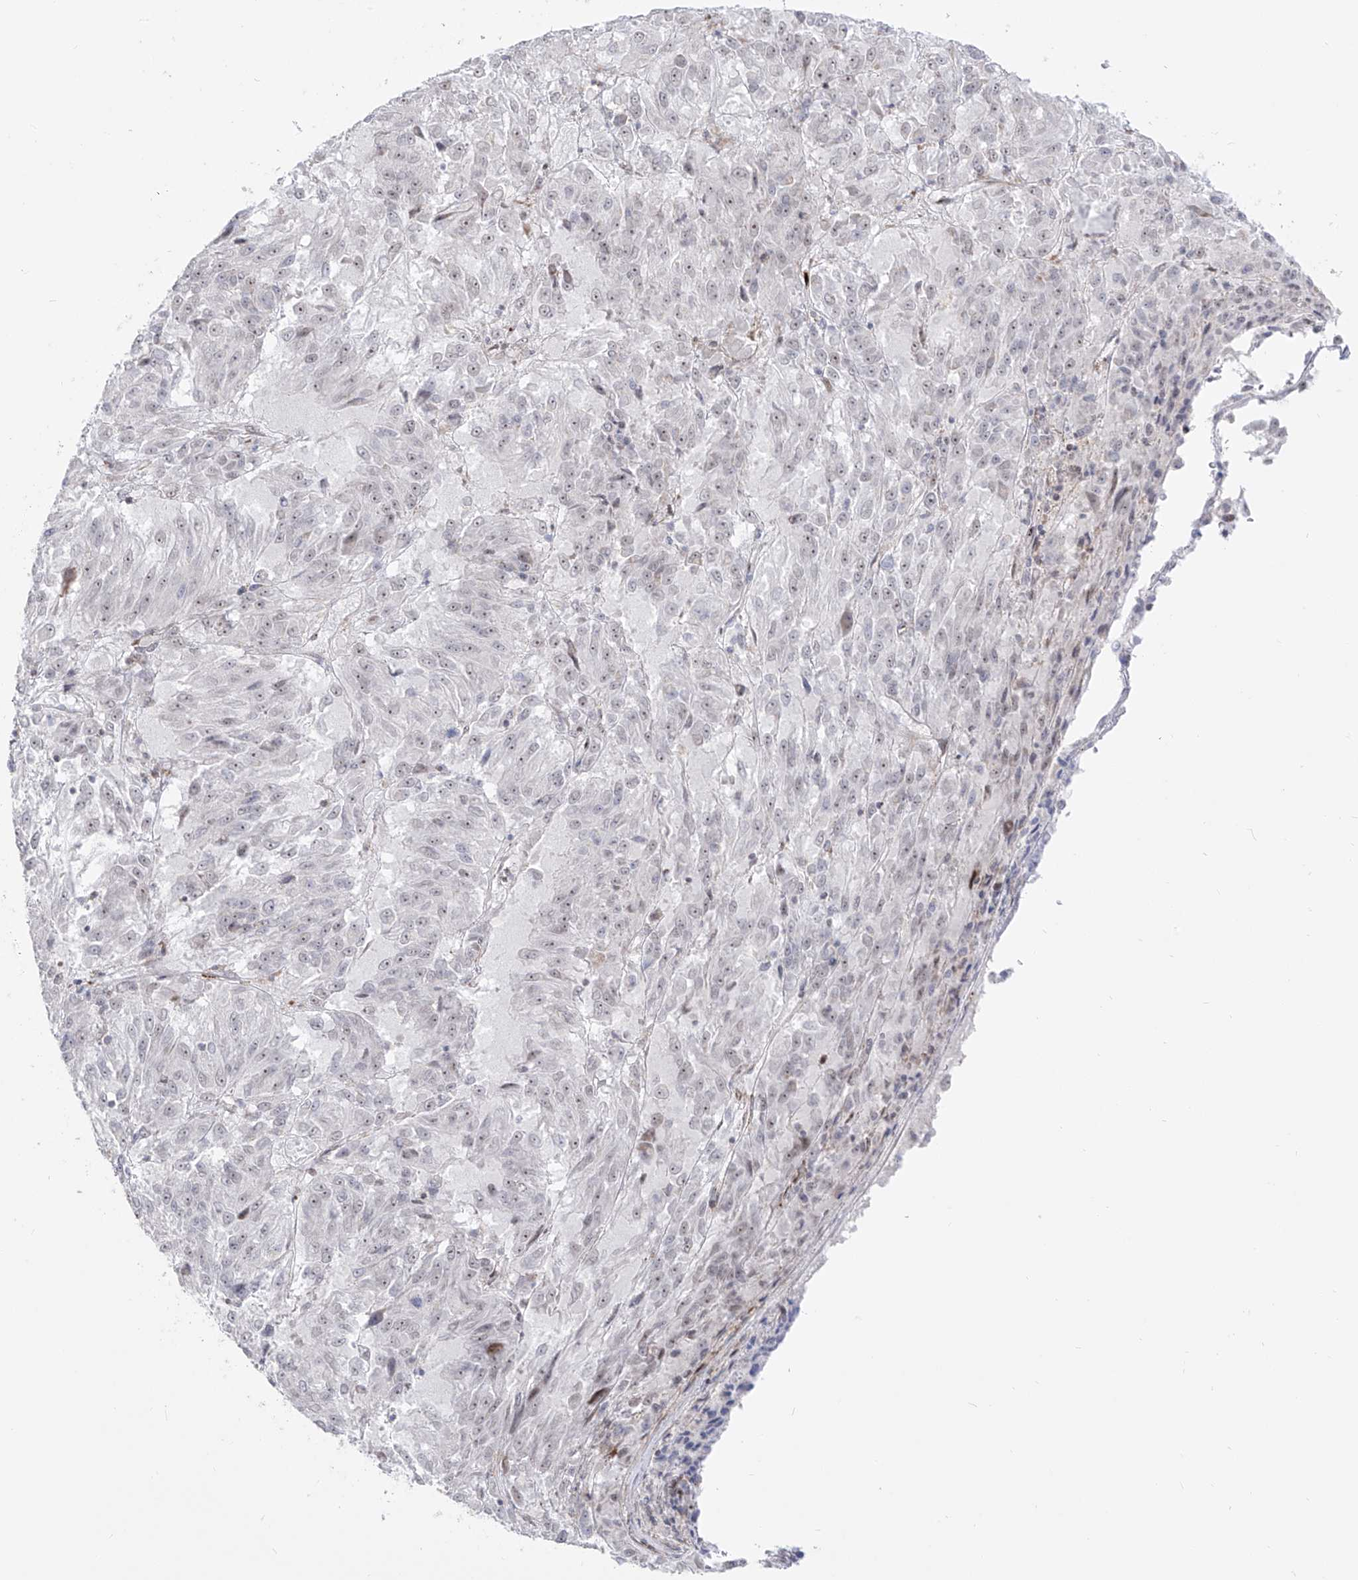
{"staining": {"intensity": "negative", "quantity": "none", "location": "none"}, "tissue": "melanoma", "cell_type": "Tumor cells", "image_type": "cancer", "snomed": [{"axis": "morphology", "description": "Malignant melanoma, Metastatic site"}, {"axis": "topography", "description": "Lung"}], "caption": "An image of malignant melanoma (metastatic site) stained for a protein shows no brown staining in tumor cells.", "gene": "ZNF180", "patient": {"sex": "male", "age": 64}}